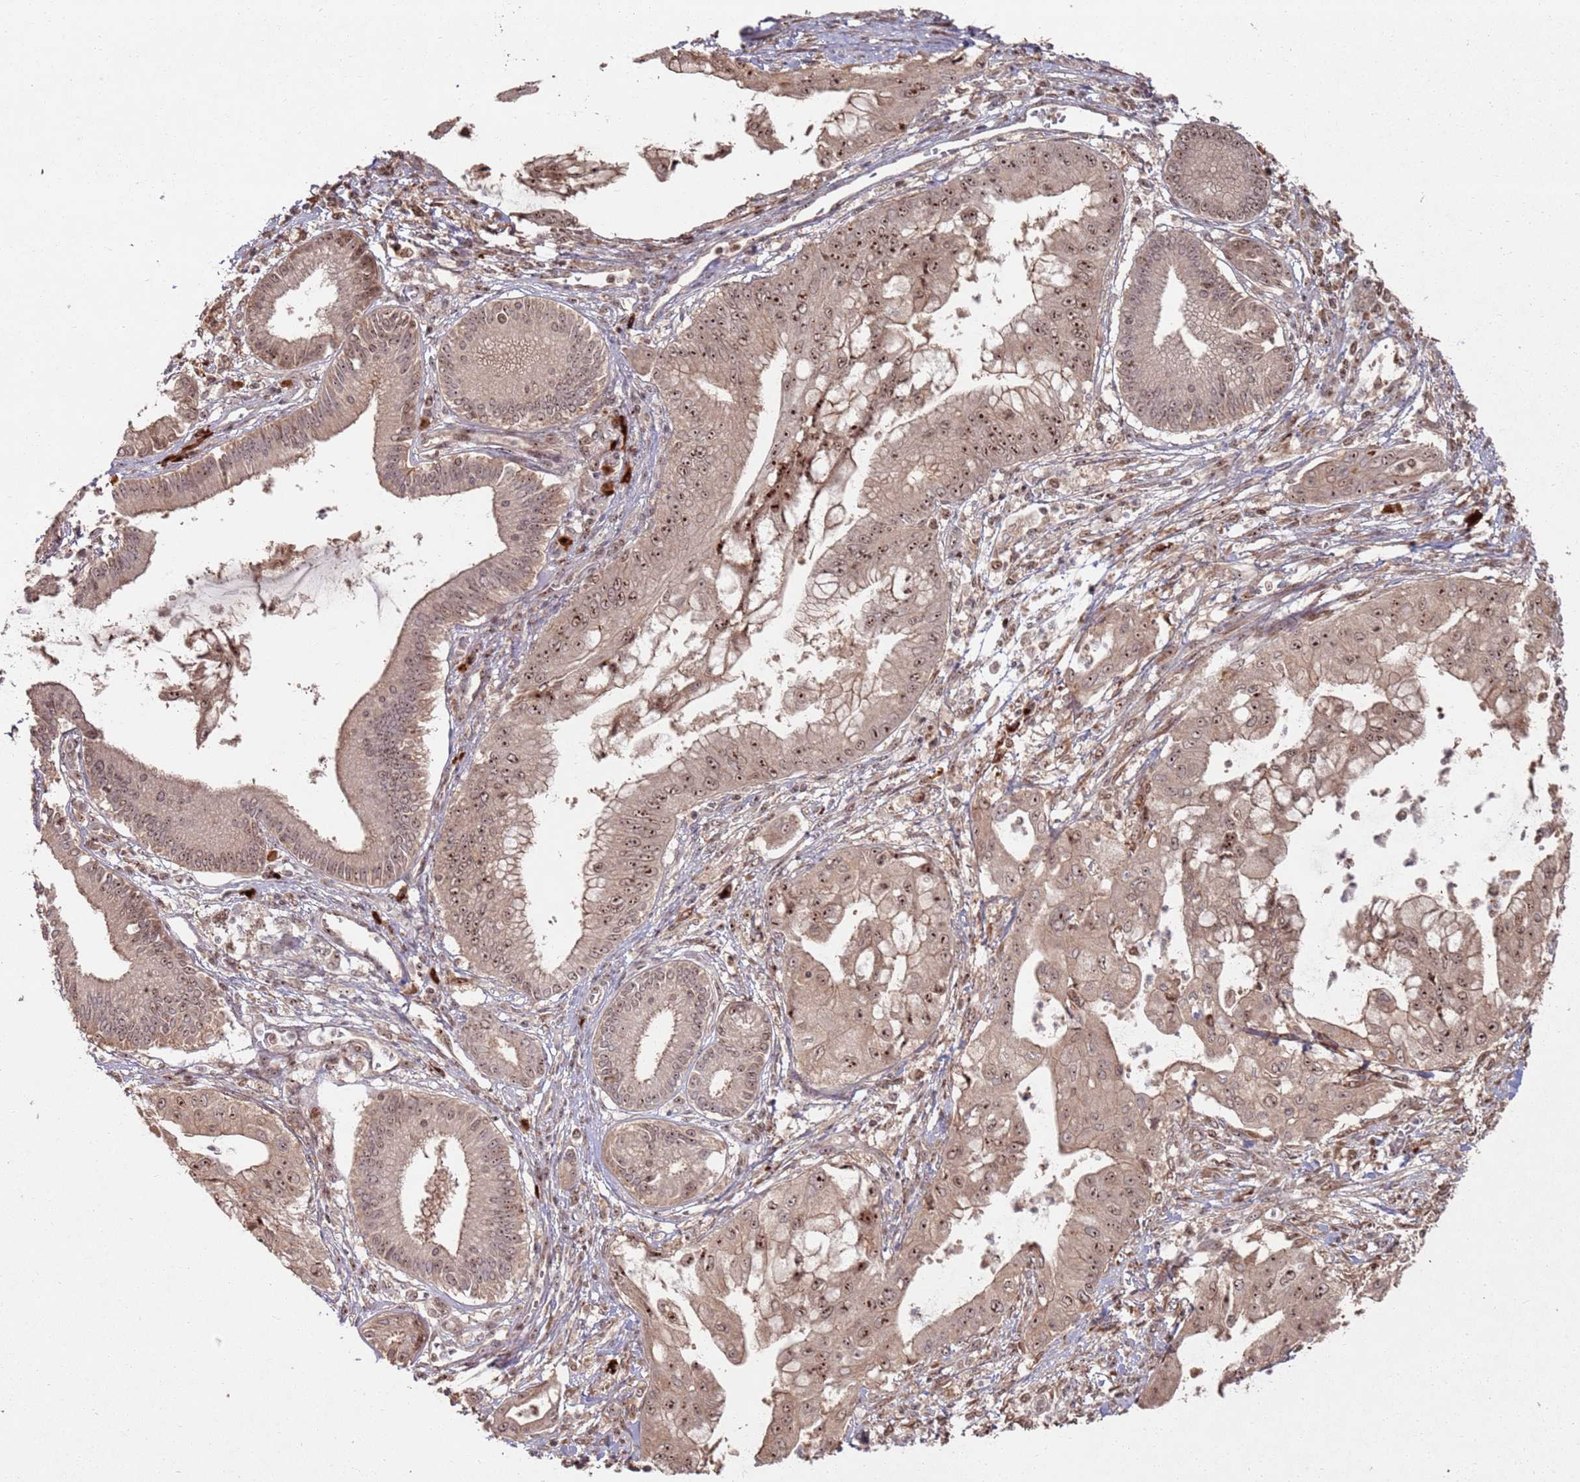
{"staining": {"intensity": "moderate", "quantity": ">75%", "location": "cytoplasmic/membranous,nuclear"}, "tissue": "pancreatic cancer", "cell_type": "Tumor cells", "image_type": "cancer", "snomed": [{"axis": "morphology", "description": "Adenocarcinoma, NOS"}, {"axis": "topography", "description": "Pancreas"}], "caption": "This is an image of immunohistochemistry (IHC) staining of adenocarcinoma (pancreatic), which shows moderate staining in the cytoplasmic/membranous and nuclear of tumor cells.", "gene": "UTP11", "patient": {"sex": "male", "age": 46}}